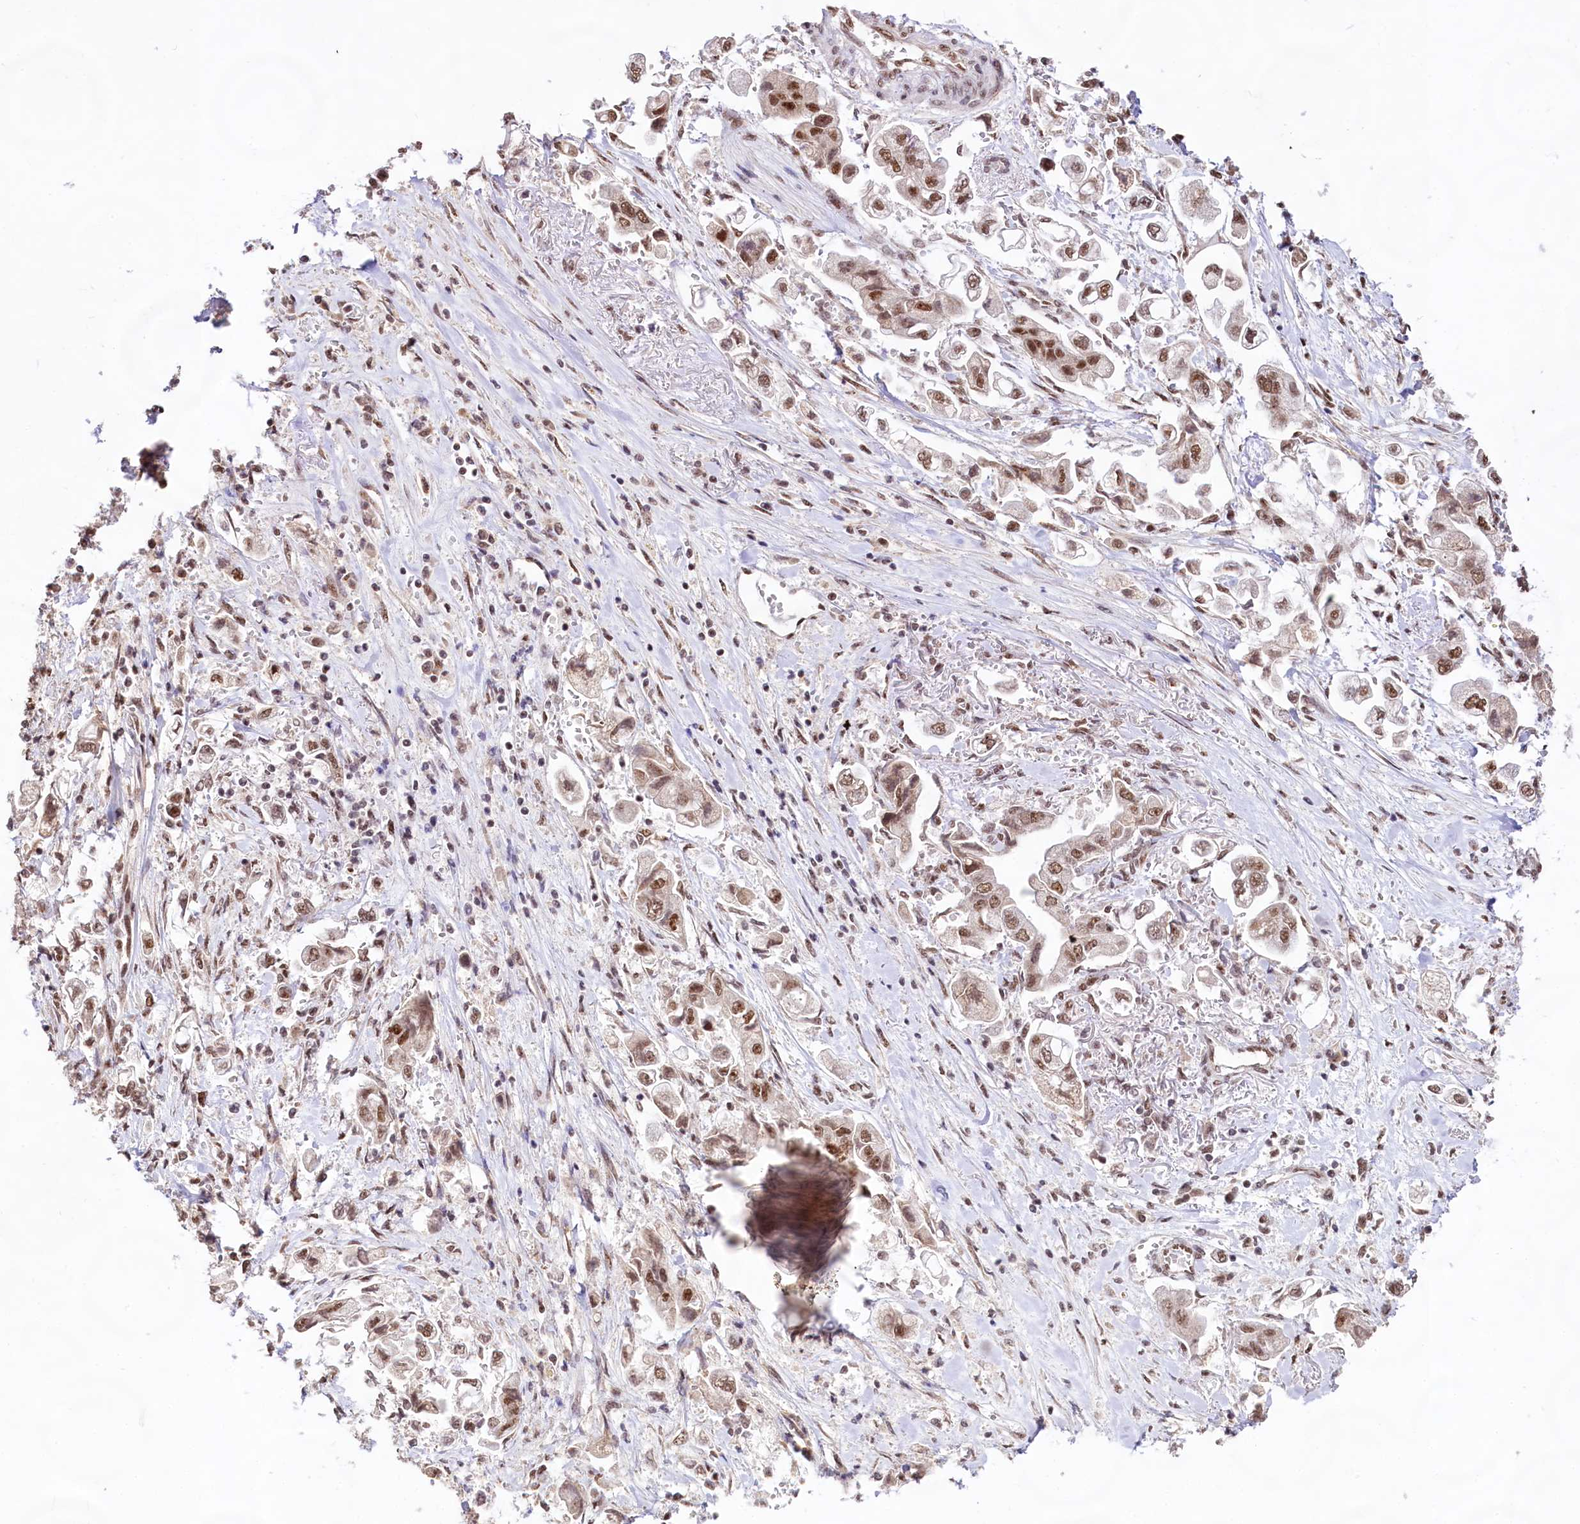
{"staining": {"intensity": "moderate", "quantity": ">75%", "location": "nuclear"}, "tissue": "stomach cancer", "cell_type": "Tumor cells", "image_type": "cancer", "snomed": [{"axis": "morphology", "description": "Adenocarcinoma, NOS"}, {"axis": "topography", "description": "Stomach"}], "caption": "A brown stain shows moderate nuclear expression of a protein in stomach cancer (adenocarcinoma) tumor cells.", "gene": "HIRA", "patient": {"sex": "male", "age": 62}}